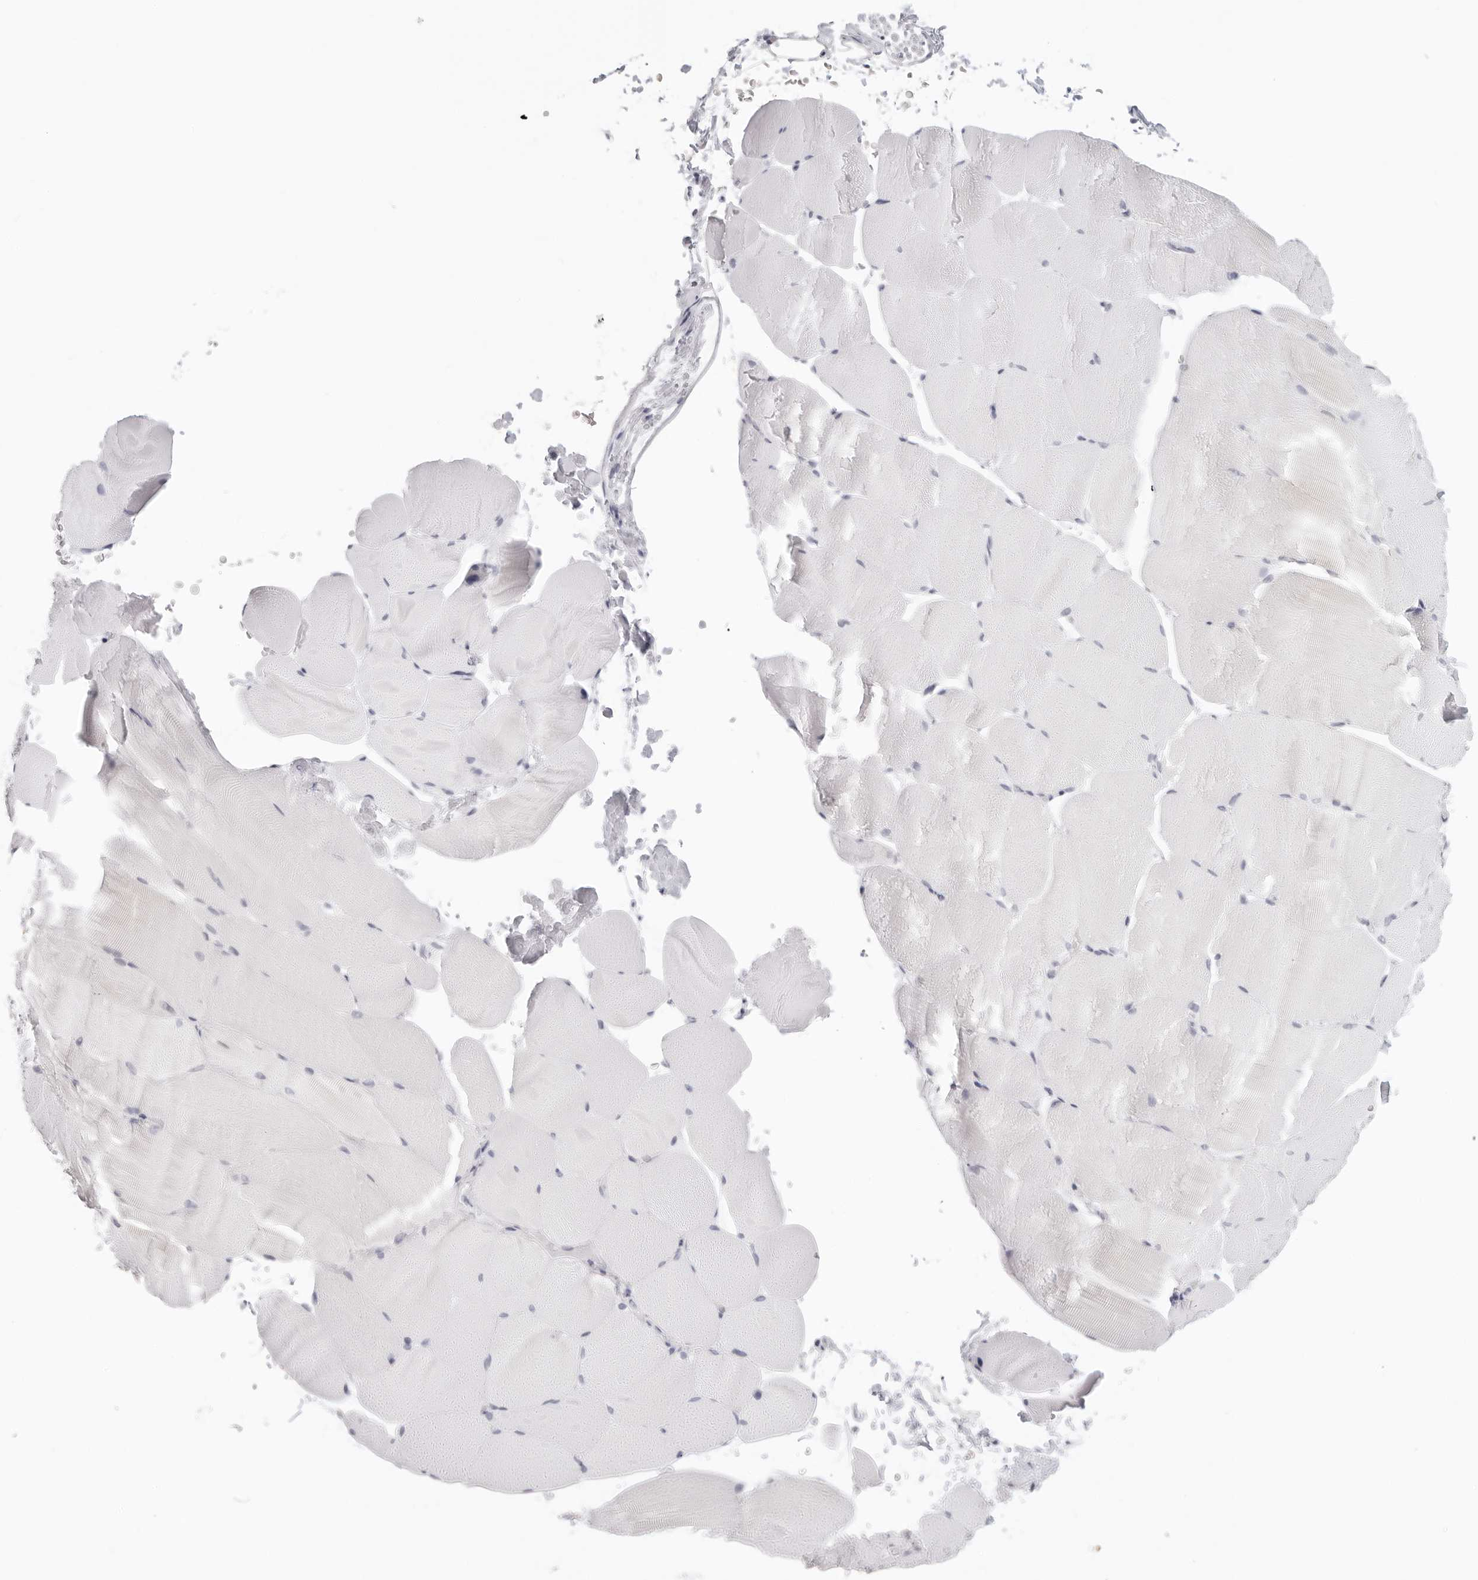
{"staining": {"intensity": "negative", "quantity": "none", "location": "none"}, "tissue": "skeletal muscle", "cell_type": "Myocytes", "image_type": "normal", "snomed": [{"axis": "morphology", "description": "Normal tissue, NOS"}, {"axis": "topography", "description": "Skeletal muscle"}, {"axis": "topography", "description": "Parathyroid gland"}], "caption": "DAB immunohistochemical staining of benign human skeletal muscle displays no significant positivity in myocytes. (DAB IHC, high magnification).", "gene": "EDN2", "patient": {"sex": "female", "age": 37}}